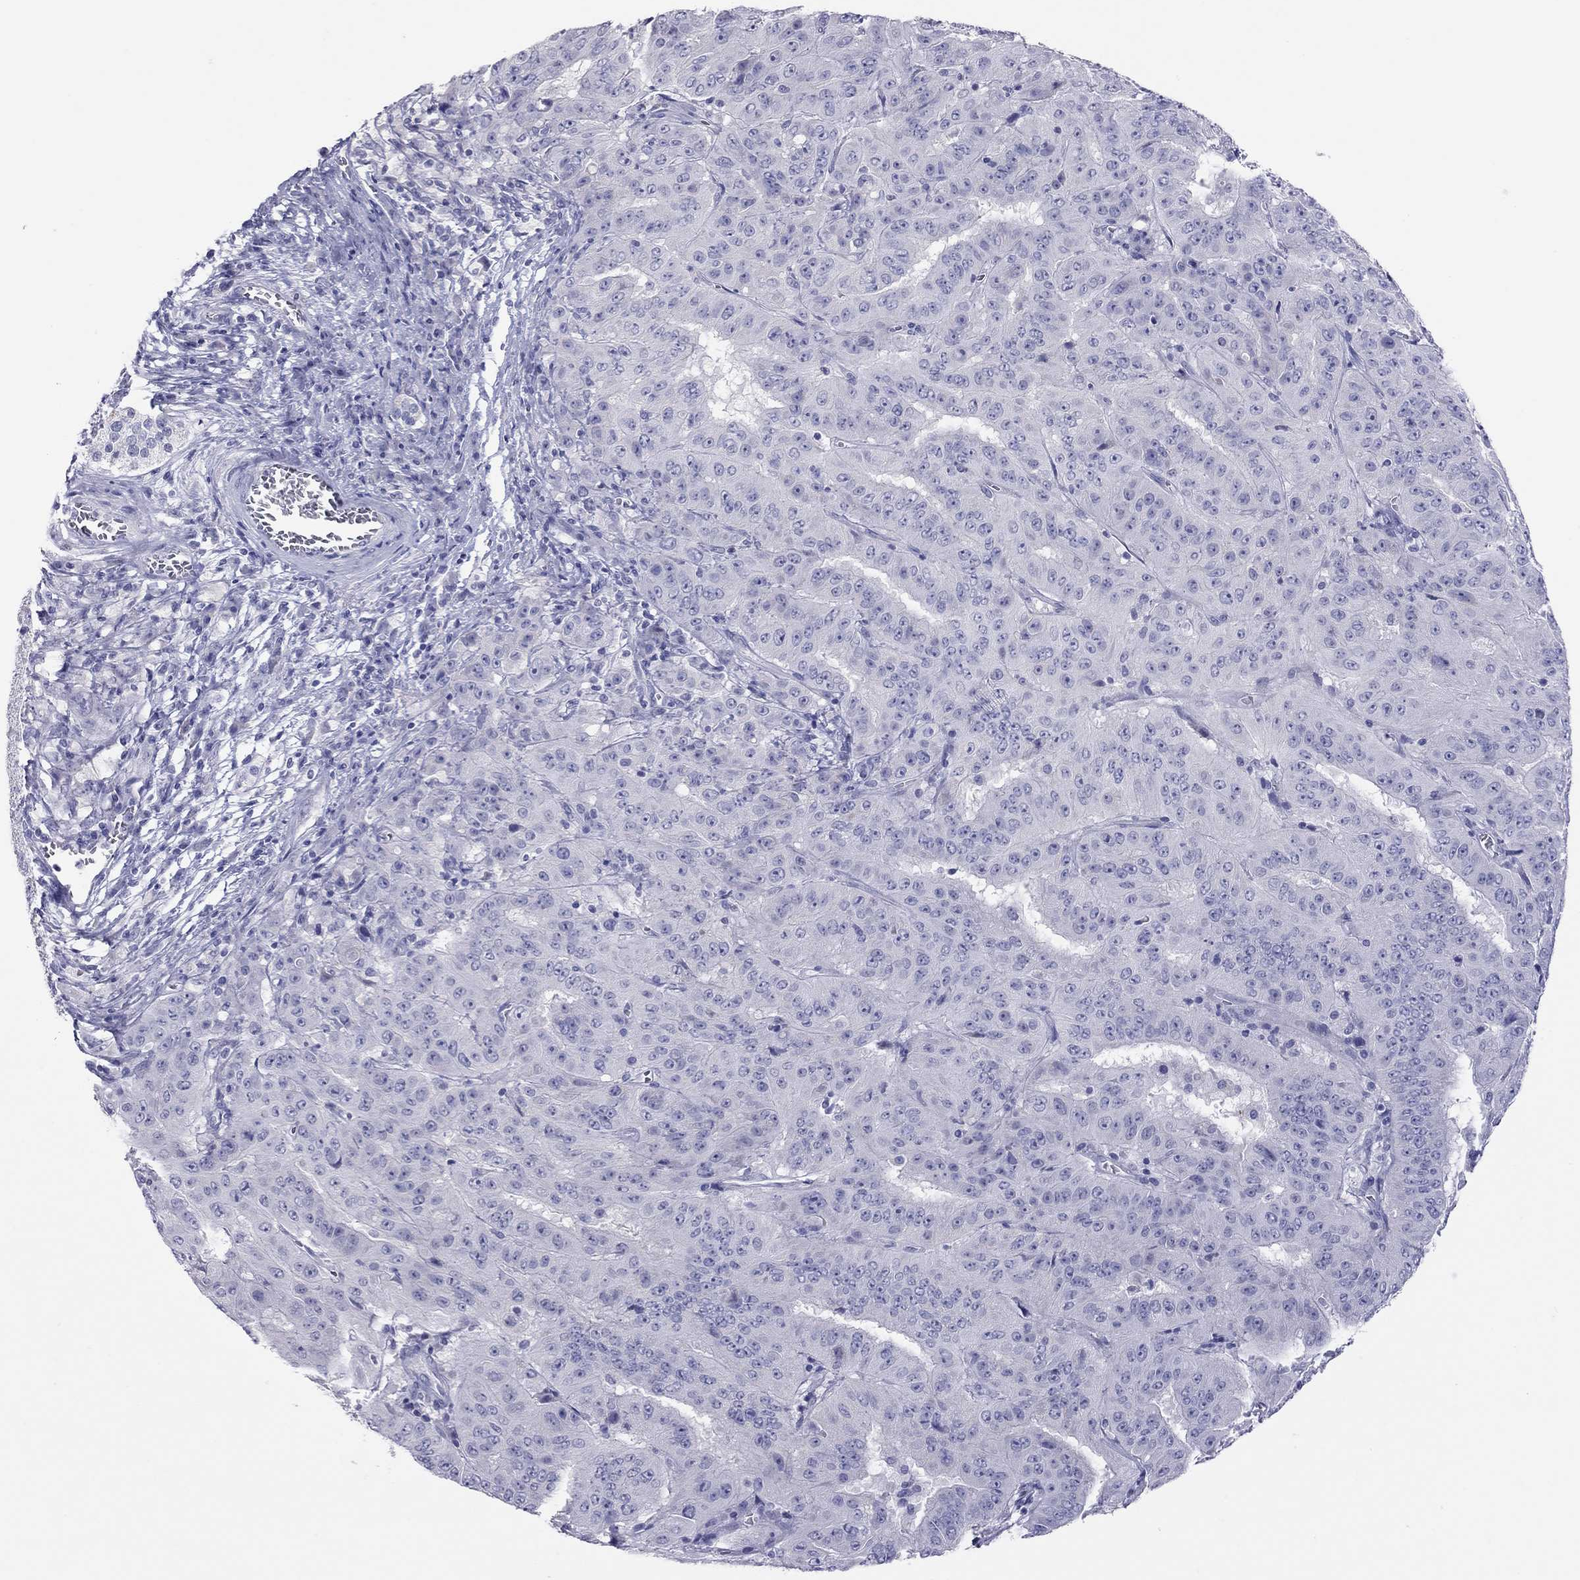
{"staining": {"intensity": "negative", "quantity": "none", "location": "none"}, "tissue": "pancreatic cancer", "cell_type": "Tumor cells", "image_type": "cancer", "snomed": [{"axis": "morphology", "description": "Adenocarcinoma, NOS"}, {"axis": "topography", "description": "Pancreas"}], "caption": "An image of adenocarcinoma (pancreatic) stained for a protein reveals no brown staining in tumor cells. (DAB immunohistochemistry (IHC) visualized using brightfield microscopy, high magnification).", "gene": "MUC16", "patient": {"sex": "male", "age": 63}}